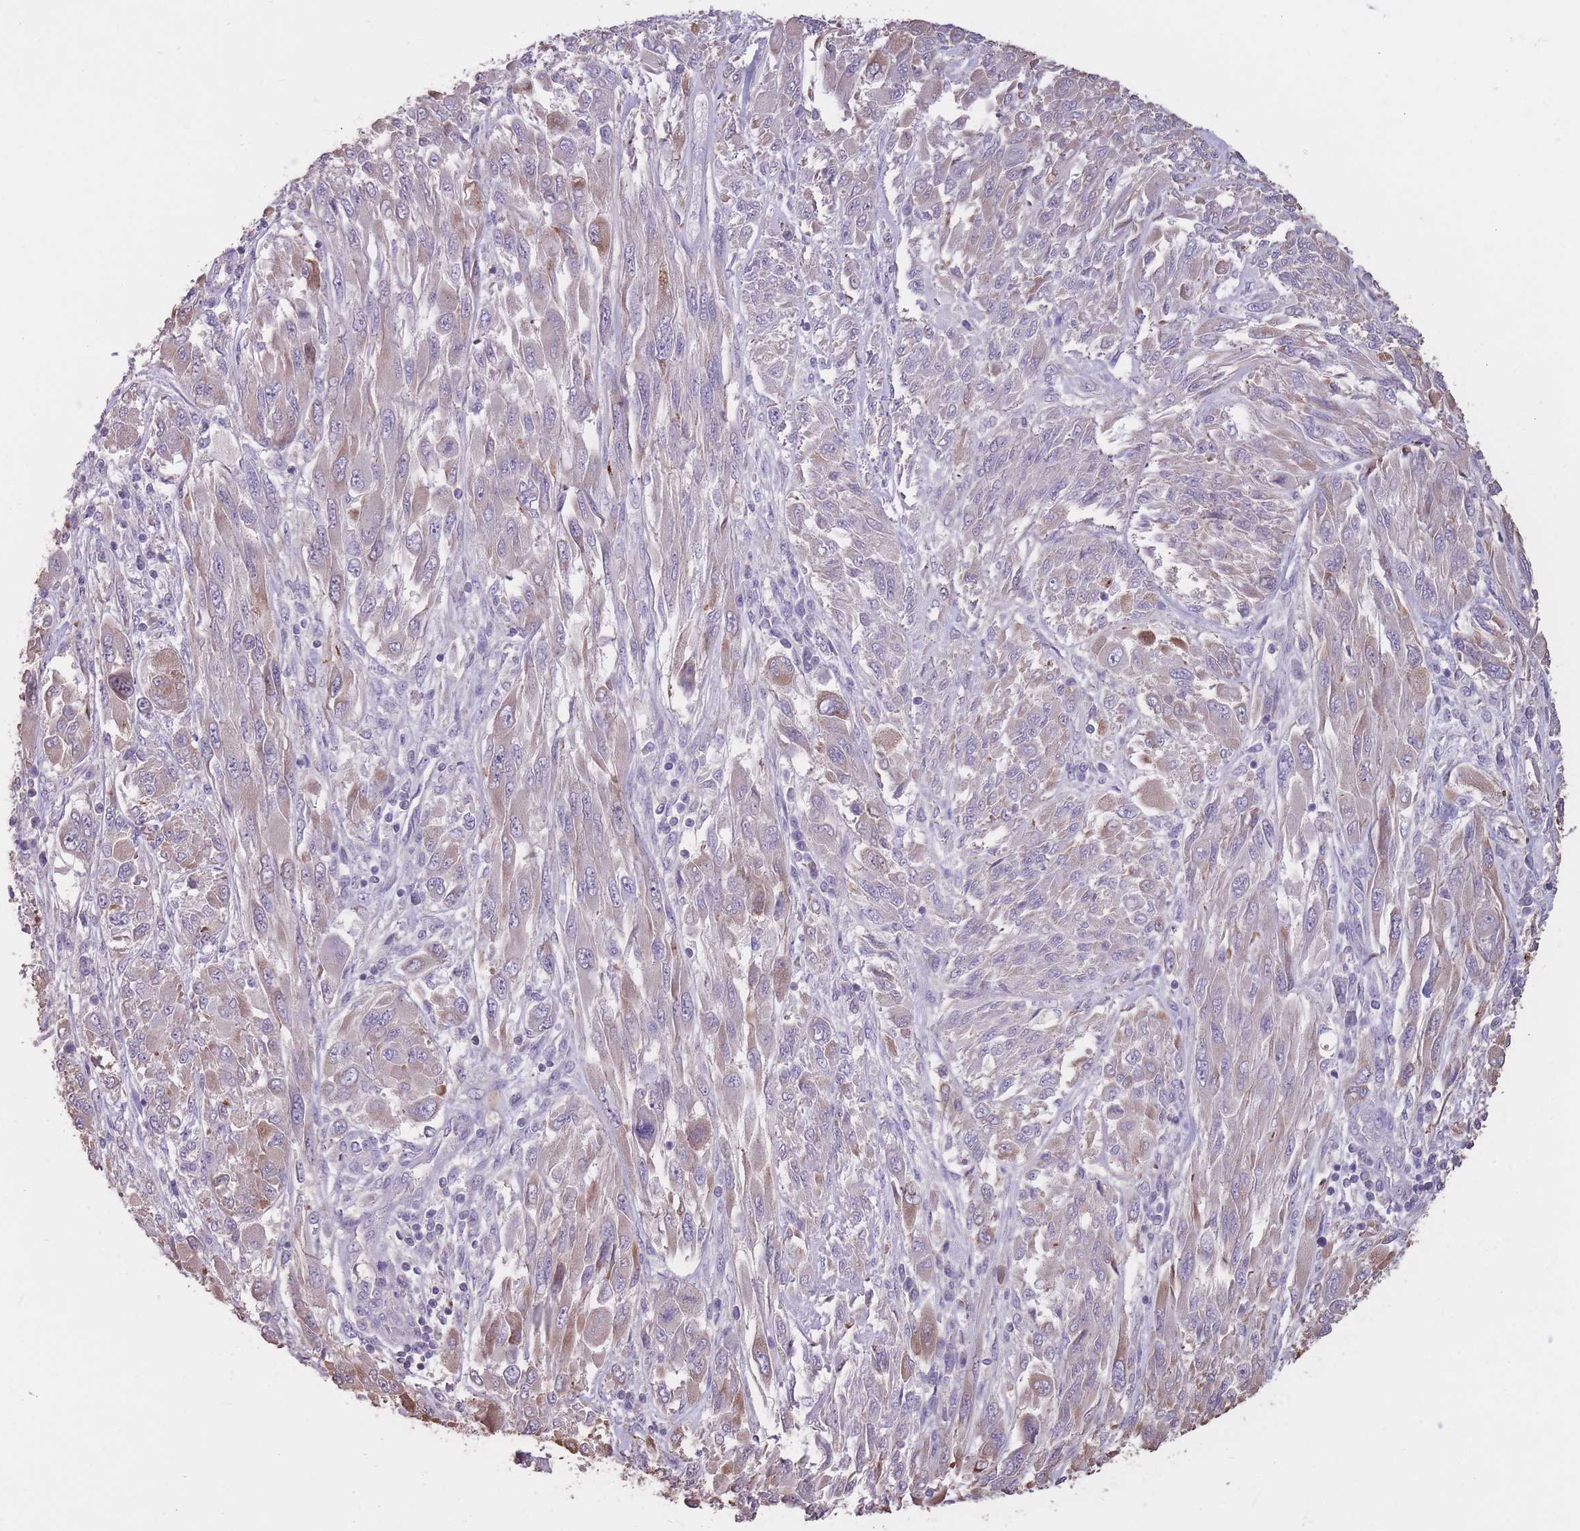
{"staining": {"intensity": "weak", "quantity": "<25%", "location": "cytoplasmic/membranous"}, "tissue": "melanoma", "cell_type": "Tumor cells", "image_type": "cancer", "snomed": [{"axis": "morphology", "description": "Malignant melanoma, NOS"}, {"axis": "topography", "description": "Skin"}], "caption": "The micrograph shows no significant expression in tumor cells of melanoma. (DAB IHC with hematoxylin counter stain).", "gene": "RSPH10B", "patient": {"sex": "female", "age": 91}}